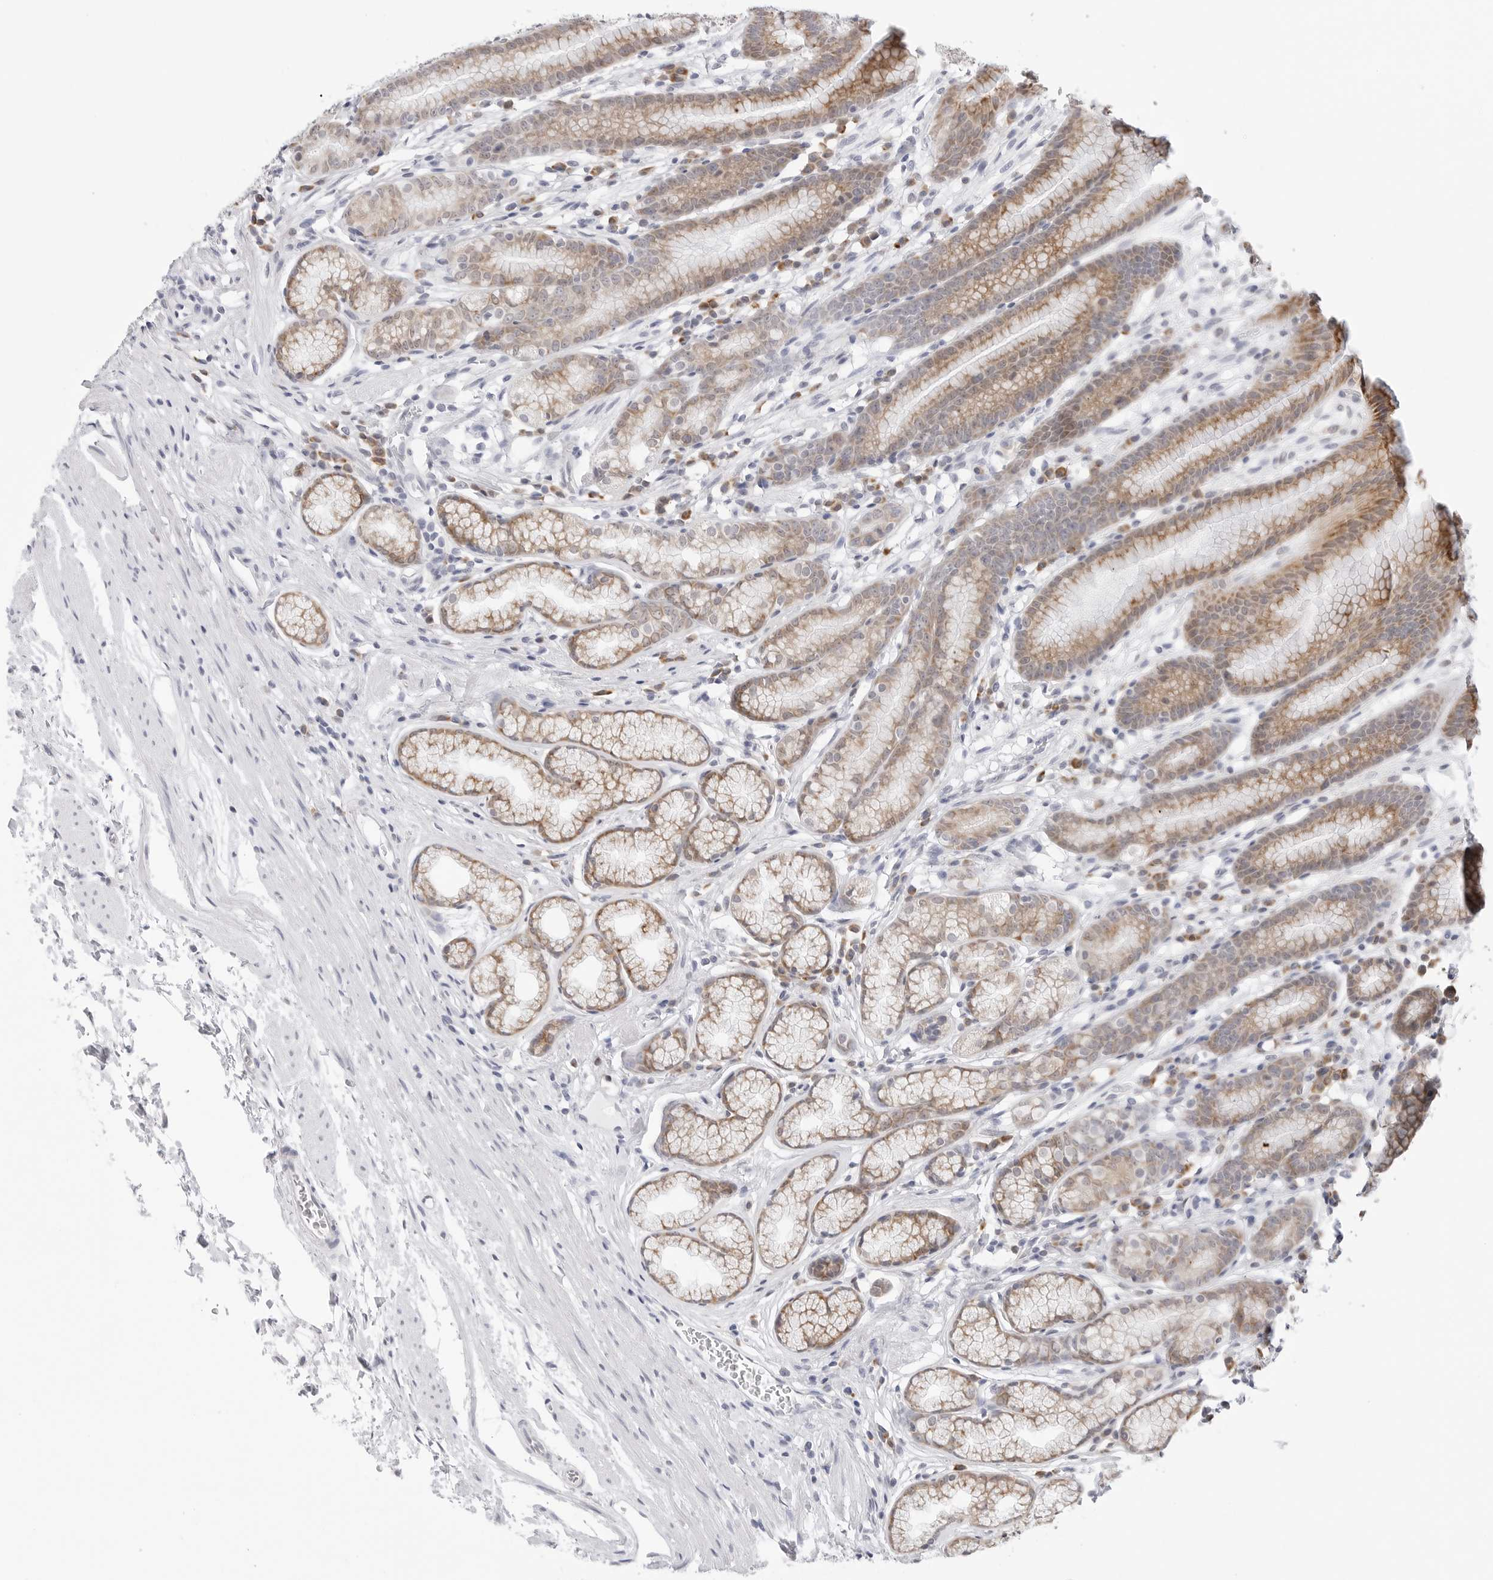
{"staining": {"intensity": "strong", "quantity": "25%-75%", "location": "cytoplasmic/membranous"}, "tissue": "stomach", "cell_type": "Glandular cells", "image_type": "normal", "snomed": [{"axis": "morphology", "description": "Normal tissue, NOS"}, {"axis": "topography", "description": "Stomach"}], "caption": "Approximately 25%-75% of glandular cells in normal human stomach demonstrate strong cytoplasmic/membranous protein positivity as visualized by brown immunohistochemical staining.", "gene": "RPN1", "patient": {"sex": "male", "age": 42}}